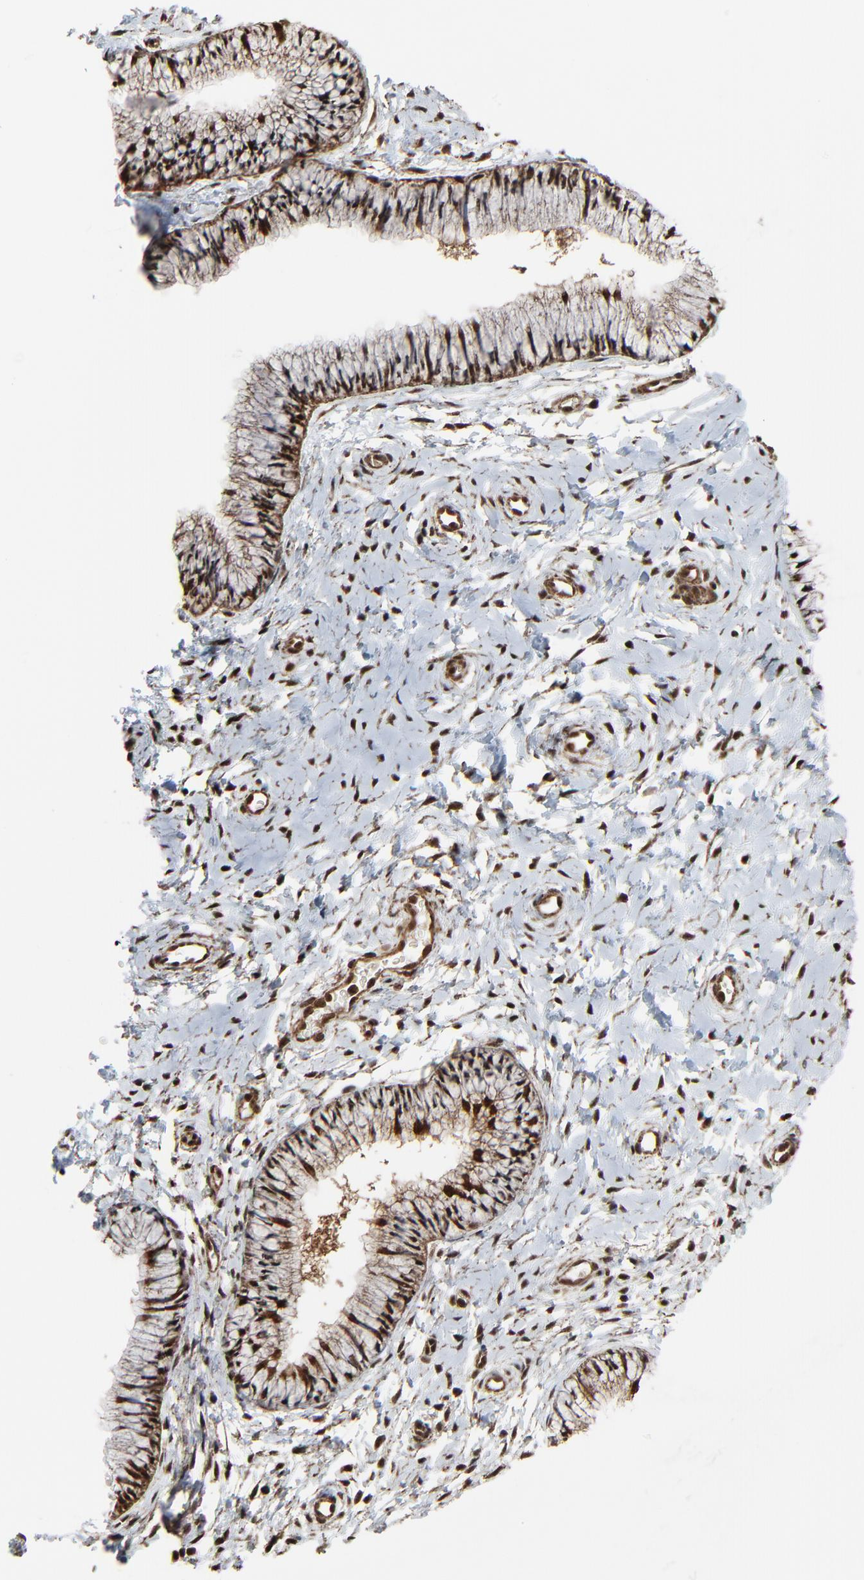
{"staining": {"intensity": "moderate", "quantity": ">75%", "location": "cytoplasmic/membranous,nuclear"}, "tissue": "cervix", "cell_type": "Glandular cells", "image_type": "normal", "snomed": [{"axis": "morphology", "description": "Normal tissue, NOS"}, {"axis": "topography", "description": "Cervix"}], "caption": "Cervix stained with DAB (3,3'-diaminobenzidine) IHC demonstrates medium levels of moderate cytoplasmic/membranous,nuclear expression in about >75% of glandular cells.", "gene": "RHOJ", "patient": {"sex": "female", "age": 46}}